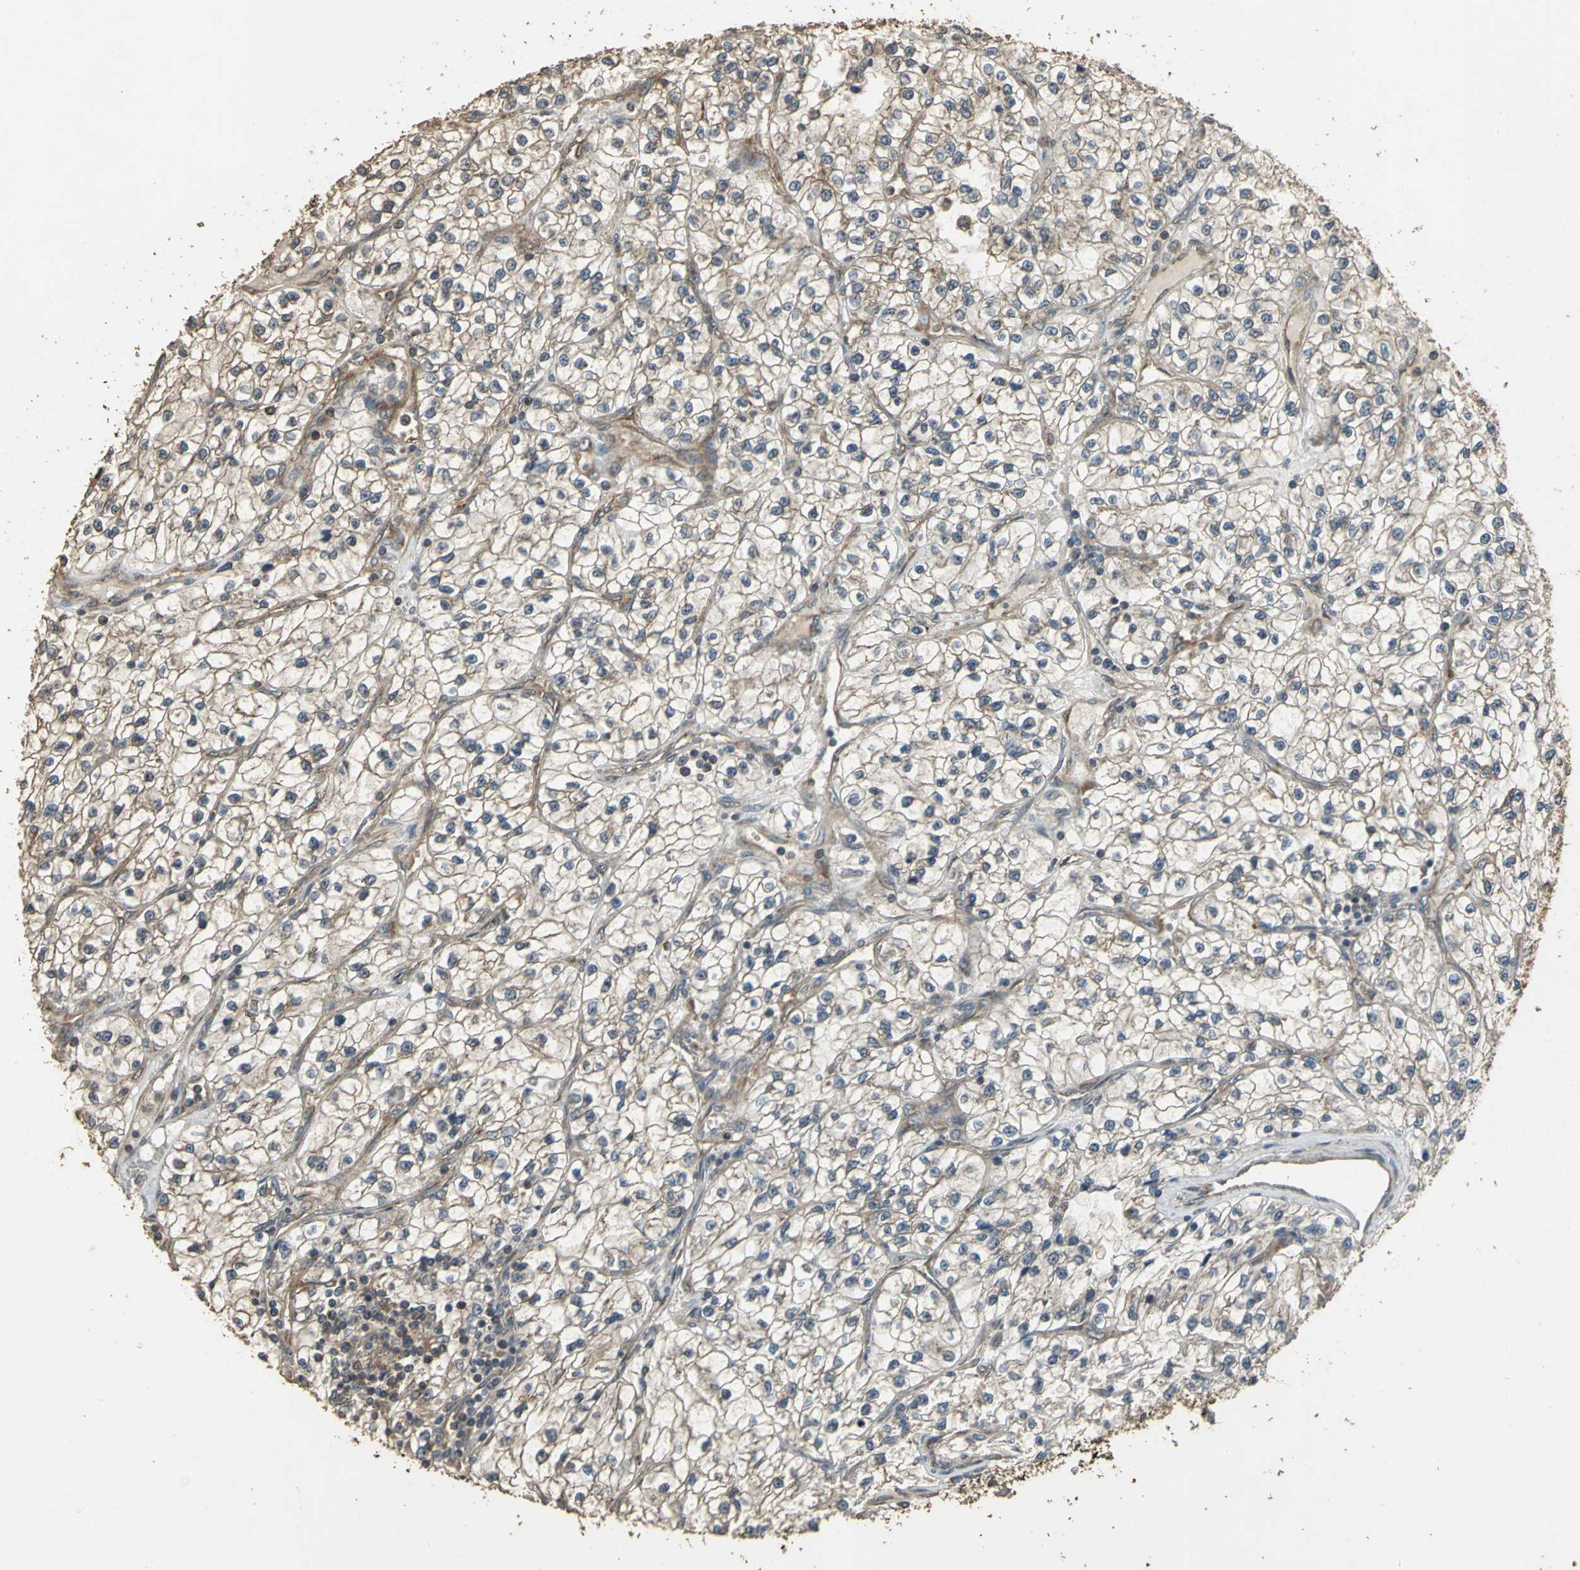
{"staining": {"intensity": "moderate", "quantity": "25%-75%", "location": "cytoplasmic/membranous"}, "tissue": "renal cancer", "cell_type": "Tumor cells", "image_type": "cancer", "snomed": [{"axis": "morphology", "description": "Adenocarcinoma, NOS"}, {"axis": "topography", "description": "Kidney"}], "caption": "Tumor cells show medium levels of moderate cytoplasmic/membranous staining in approximately 25%-75% of cells in human renal cancer (adenocarcinoma).", "gene": "KANK1", "patient": {"sex": "female", "age": 57}}